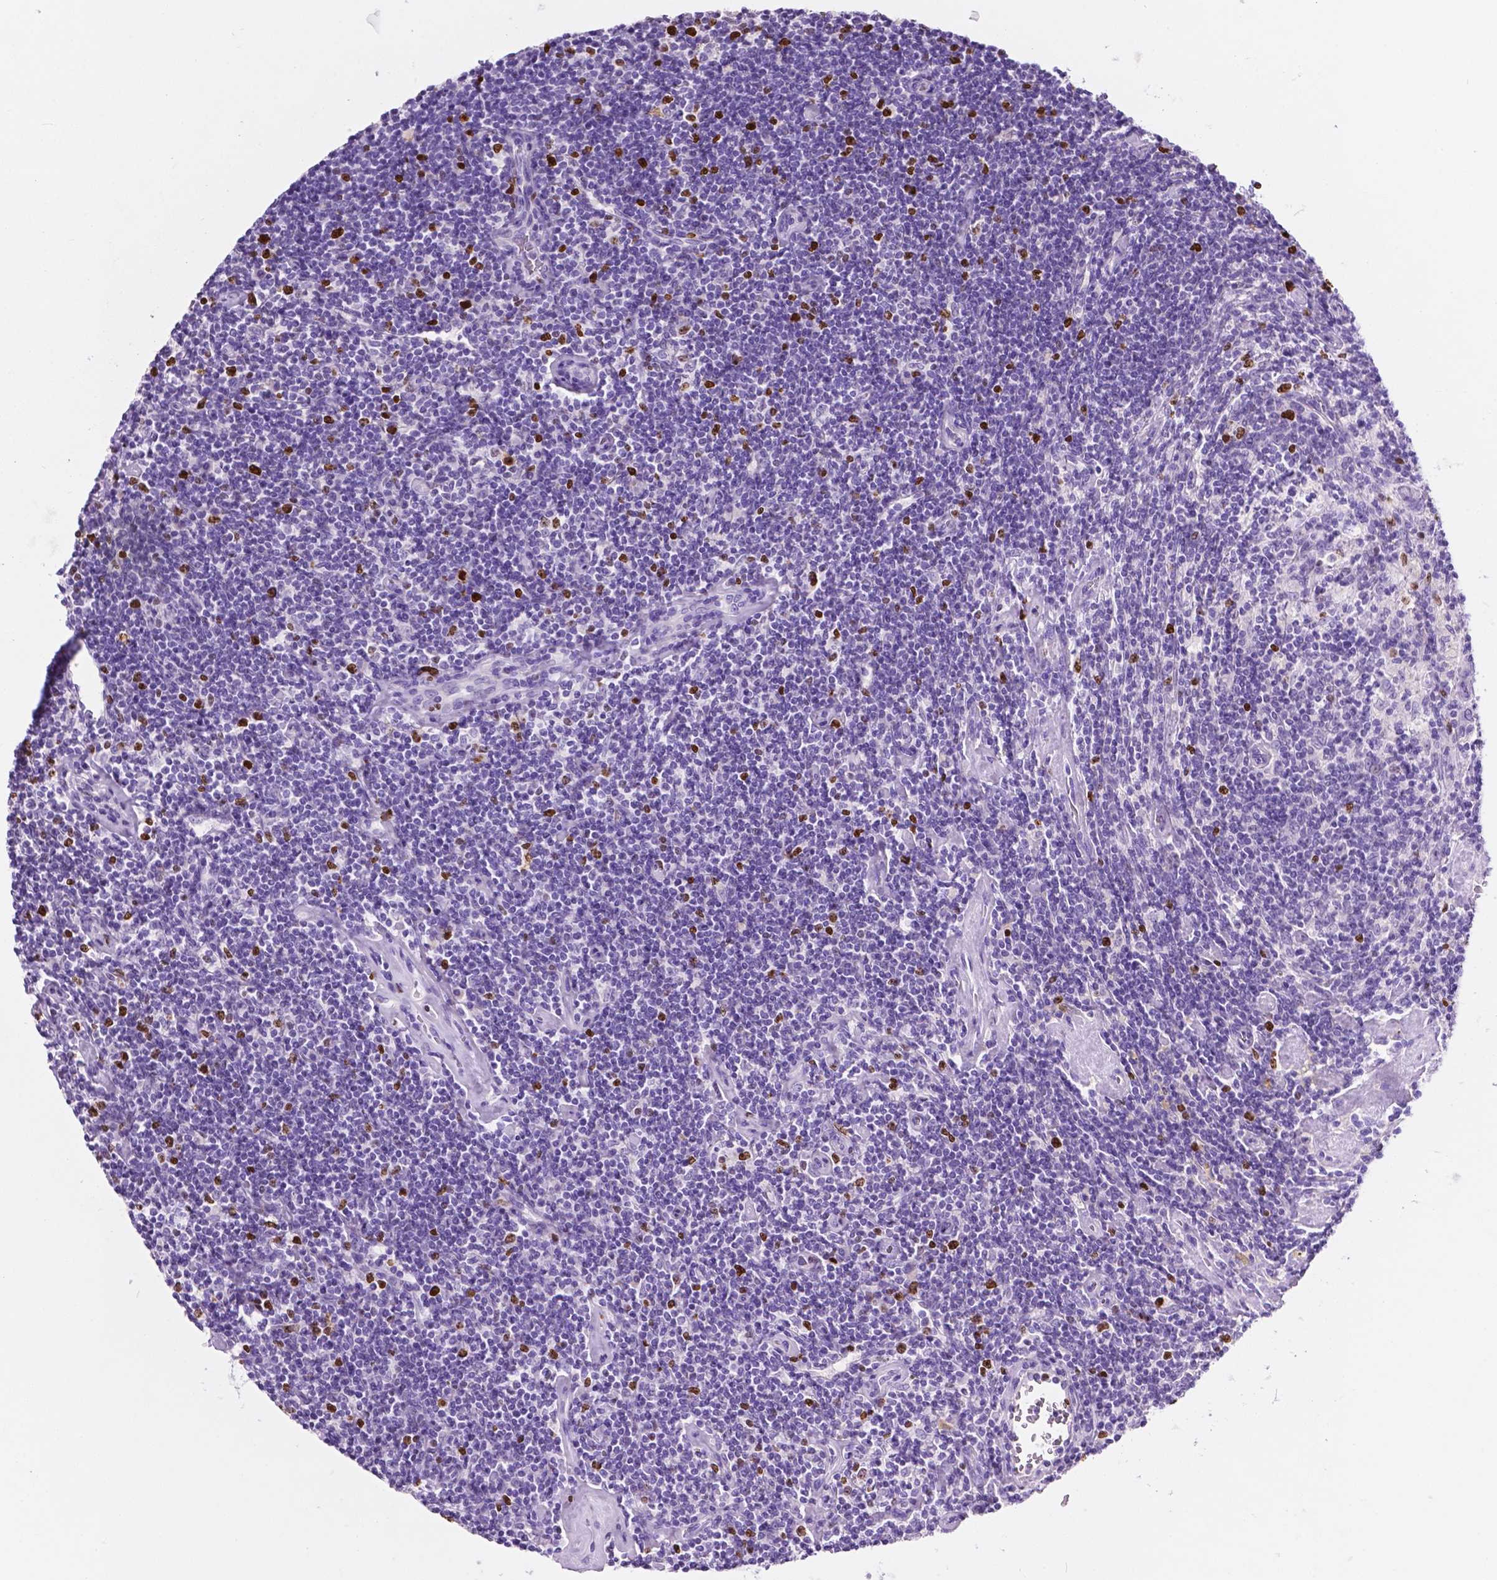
{"staining": {"intensity": "negative", "quantity": "none", "location": "none"}, "tissue": "lymphoma", "cell_type": "Tumor cells", "image_type": "cancer", "snomed": [{"axis": "morphology", "description": "Hodgkin's disease, NOS"}, {"axis": "topography", "description": "Lymph node"}], "caption": "Tumor cells are negative for brown protein staining in Hodgkin's disease.", "gene": "SIAH2", "patient": {"sex": "male", "age": 40}}